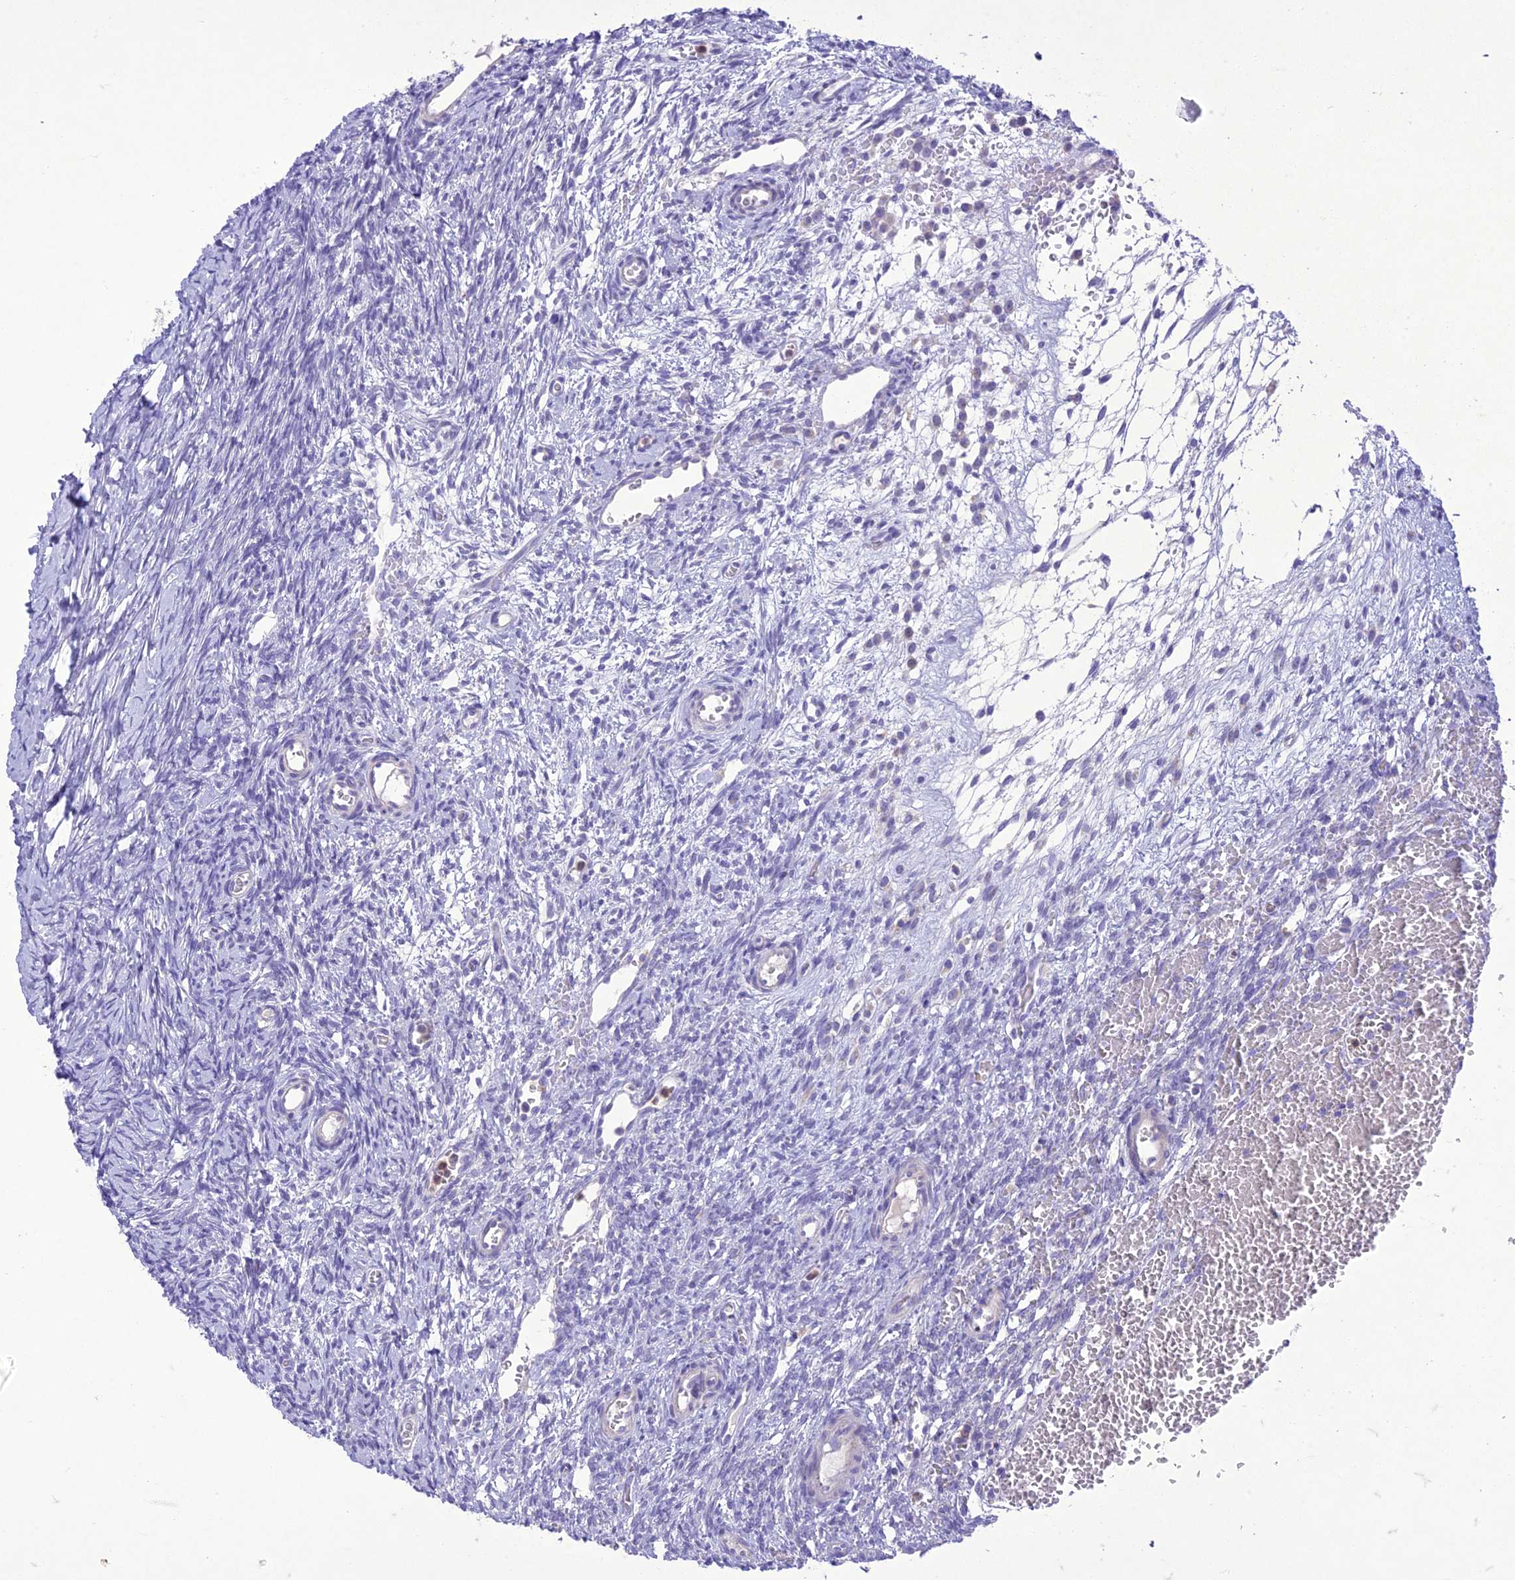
{"staining": {"intensity": "negative", "quantity": "none", "location": "none"}, "tissue": "ovary", "cell_type": "Ovarian stroma cells", "image_type": "normal", "snomed": [{"axis": "morphology", "description": "Normal tissue, NOS"}, {"axis": "topography", "description": "Ovary"}], "caption": "The immunohistochemistry (IHC) histopathology image has no significant positivity in ovarian stroma cells of ovary. (Brightfield microscopy of DAB (3,3'-diaminobenzidine) immunohistochemistry (IHC) at high magnification).", "gene": "SLC13A5", "patient": {"sex": "female", "age": 39}}